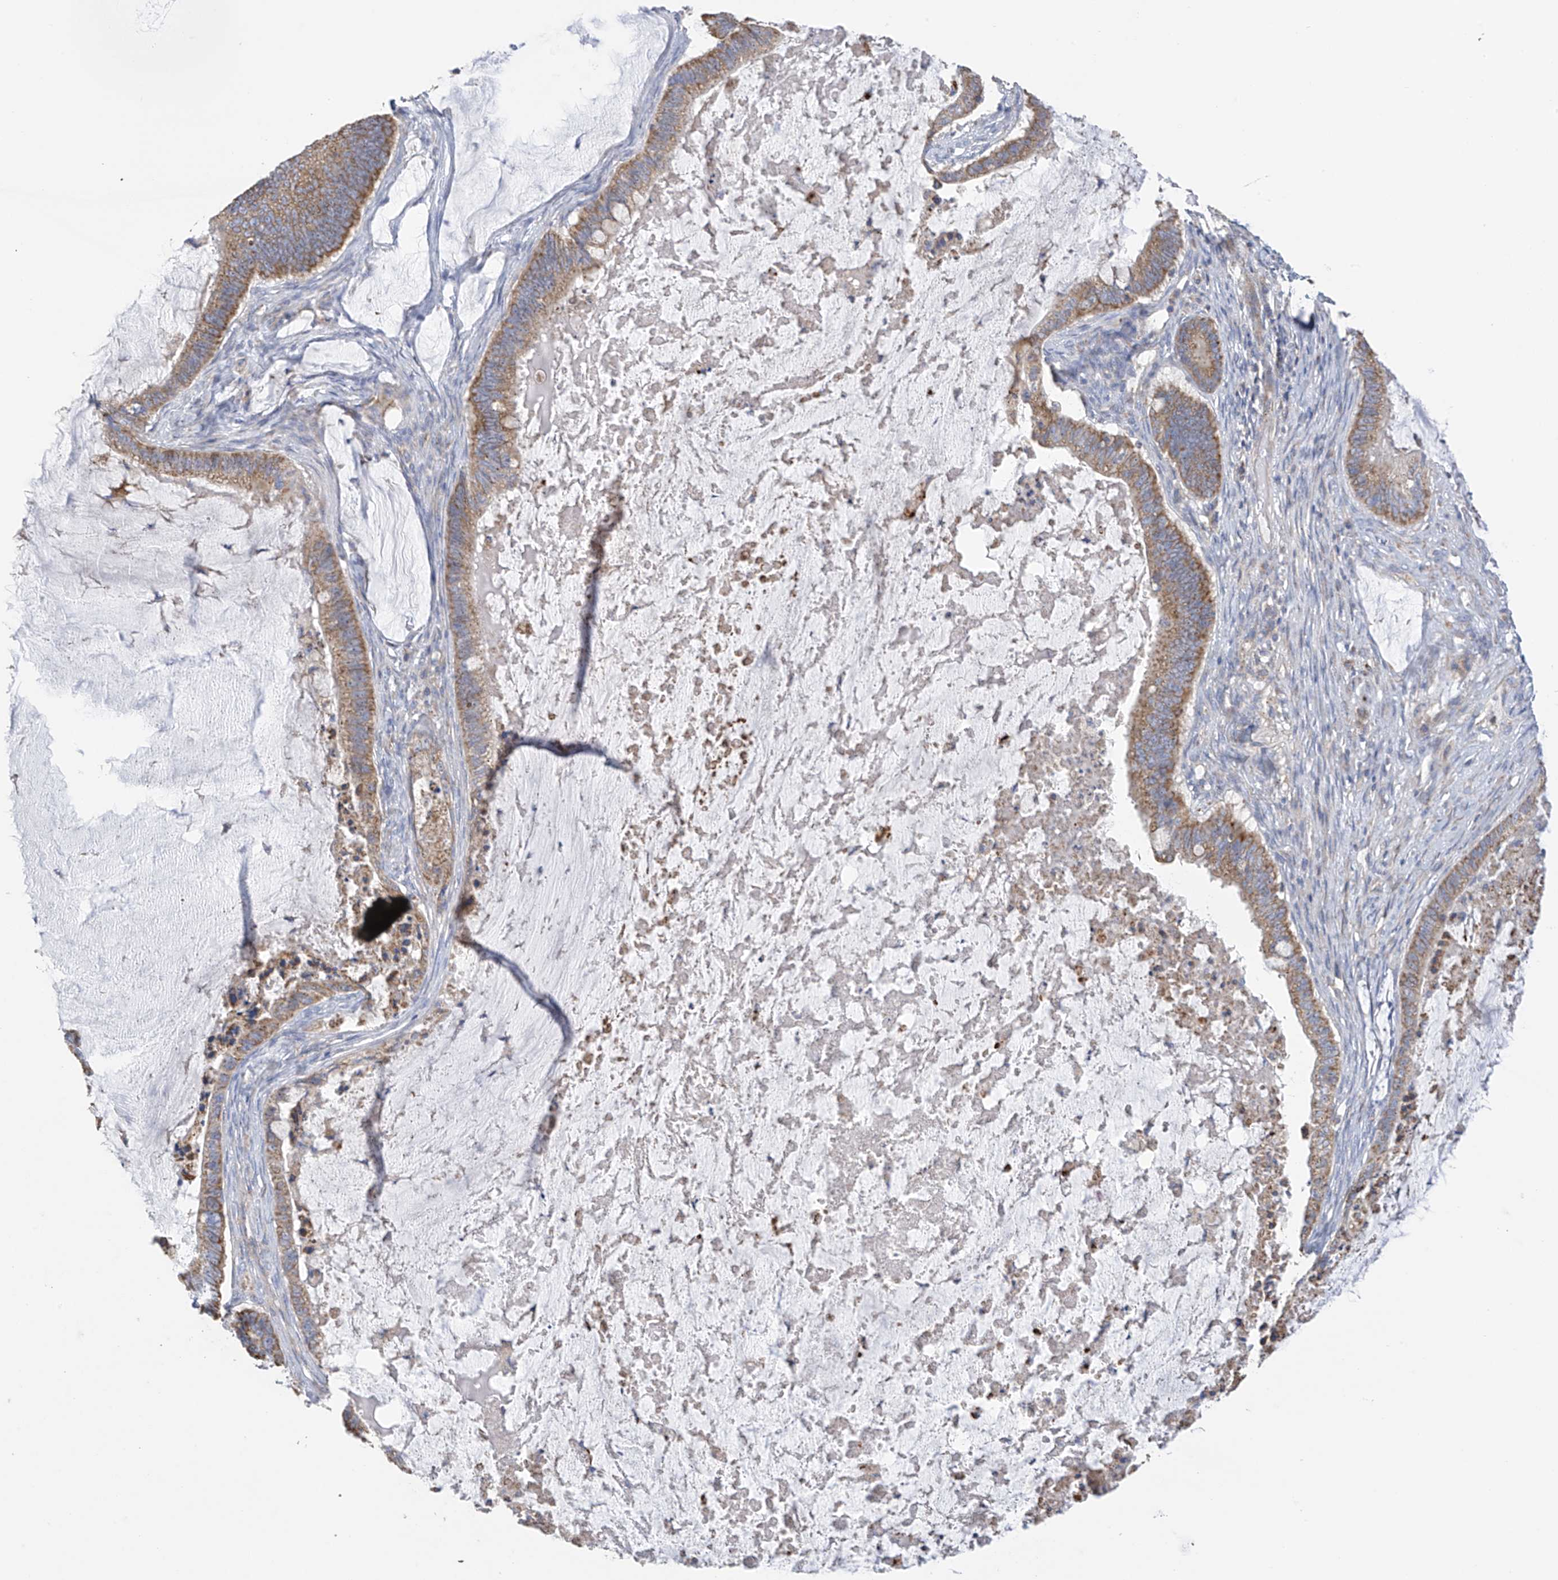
{"staining": {"intensity": "moderate", "quantity": ">75%", "location": "cytoplasmic/membranous"}, "tissue": "ovarian cancer", "cell_type": "Tumor cells", "image_type": "cancer", "snomed": [{"axis": "morphology", "description": "Cystadenocarcinoma, mucinous, NOS"}, {"axis": "topography", "description": "Ovary"}], "caption": "This histopathology image shows IHC staining of ovarian cancer, with medium moderate cytoplasmic/membranous expression in about >75% of tumor cells.", "gene": "ITM2B", "patient": {"sex": "female", "age": 61}}